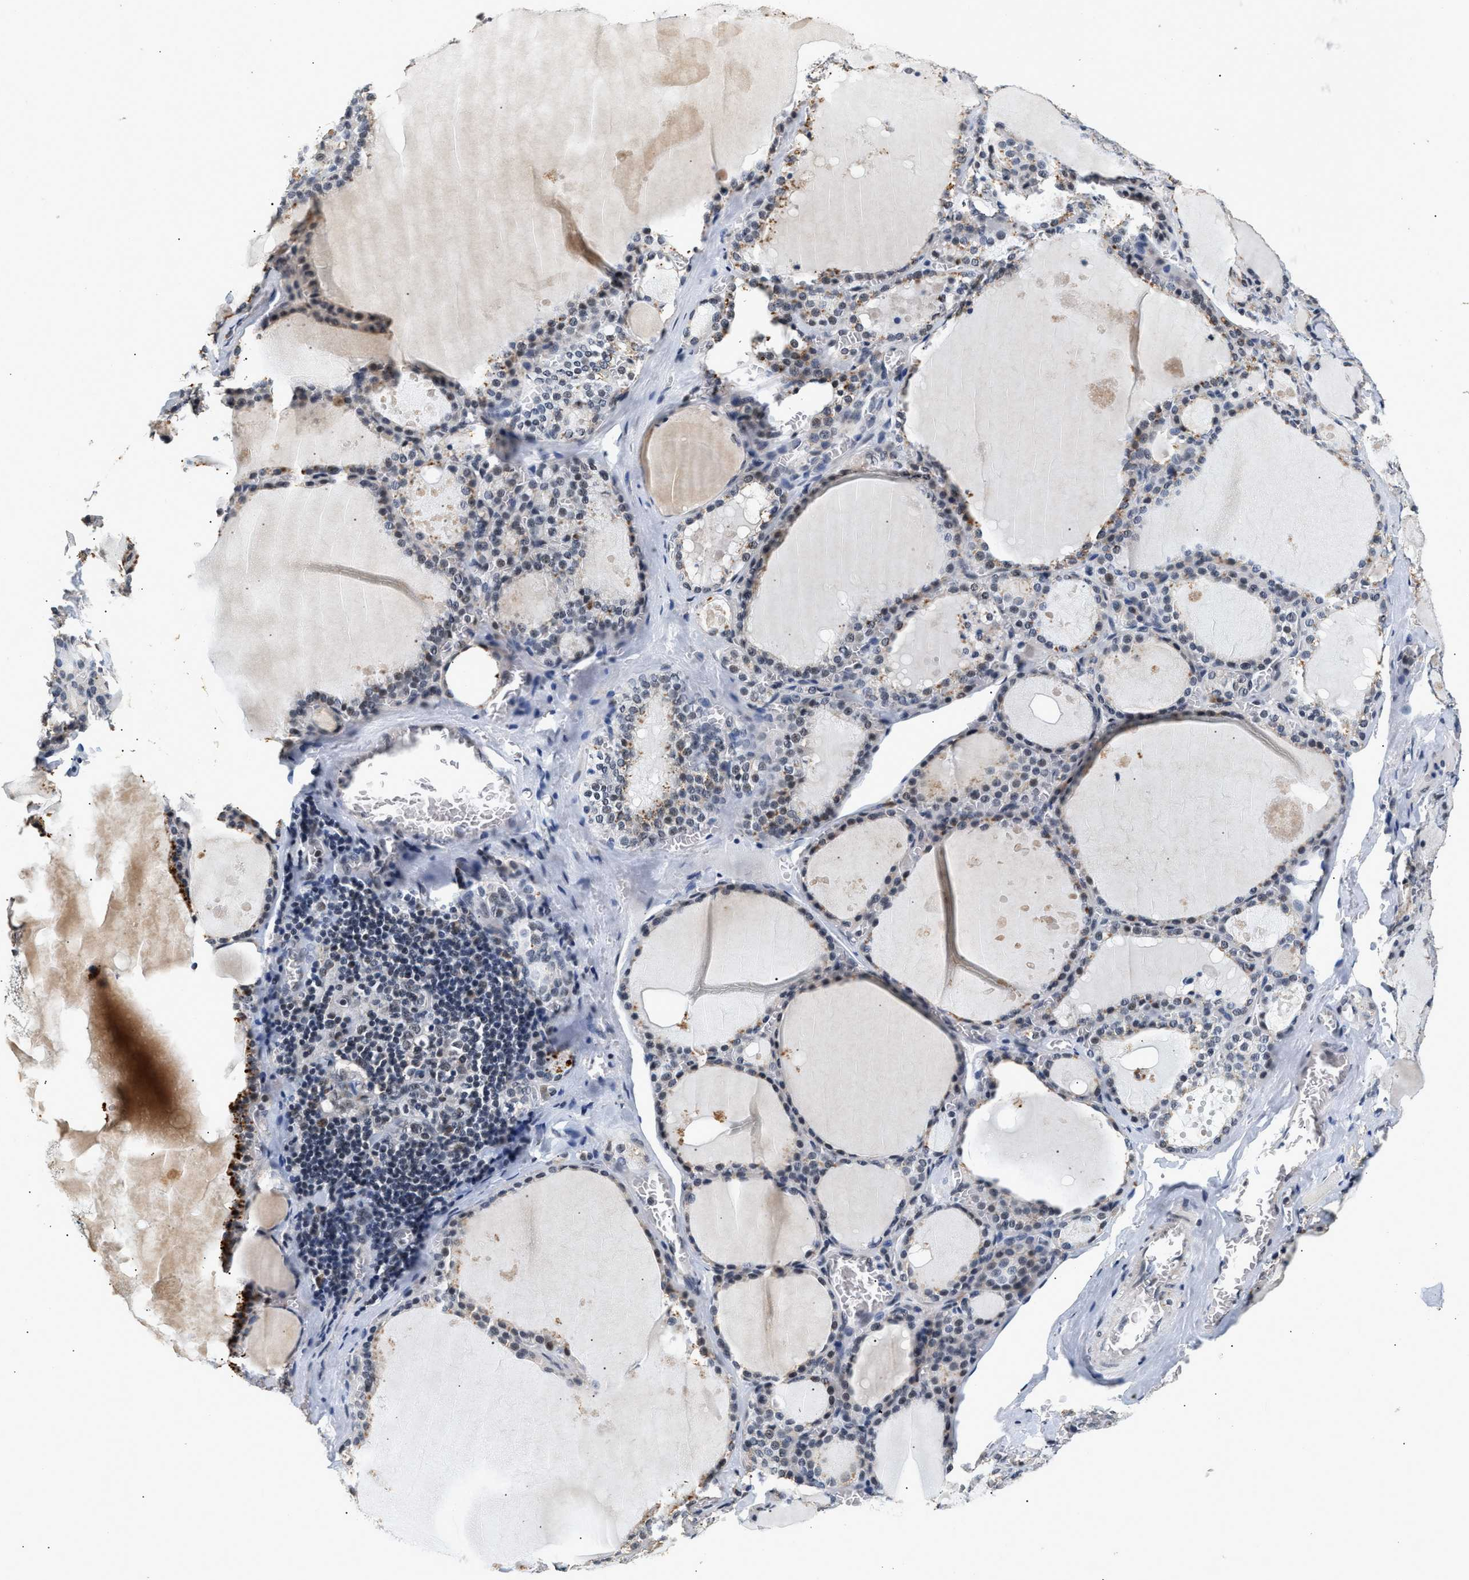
{"staining": {"intensity": "moderate", "quantity": "25%-75%", "location": "cytoplasmic/membranous,nuclear"}, "tissue": "thyroid gland", "cell_type": "Glandular cells", "image_type": "normal", "snomed": [{"axis": "morphology", "description": "Normal tissue, NOS"}, {"axis": "topography", "description": "Thyroid gland"}], "caption": "High-magnification brightfield microscopy of normal thyroid gland stained with DAB (brown) and counterstained with hematoxylin (blue). glandular cells exhibit moderate cytoplasmic/membranous,nuclear positivity is identified in approximately25%-75% of cells.", "gene": "THOC1", "patient": {"sex": "male", "age": 56}}